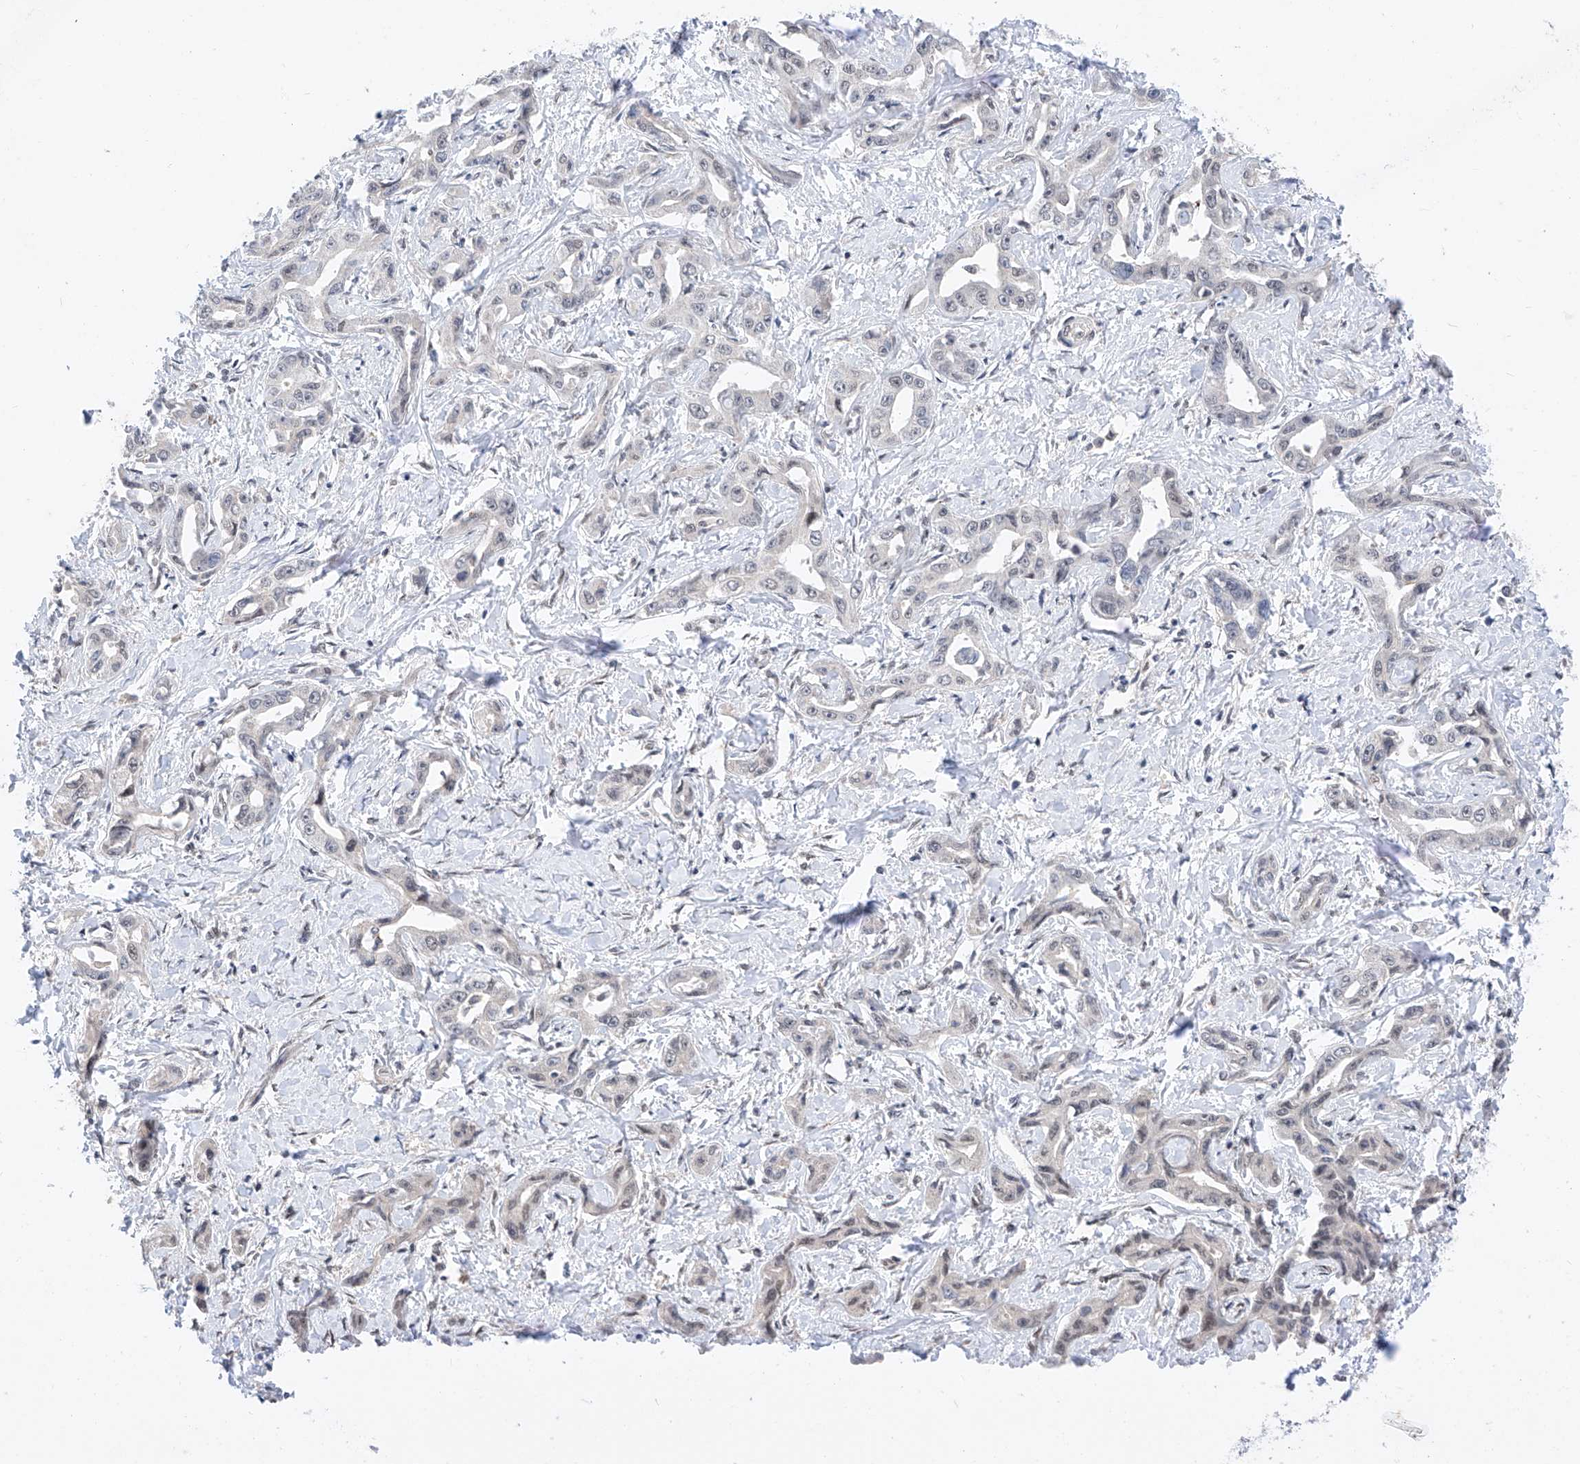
{"staining": {"intensity": "weak", "quantity": "<25%", "location": "nuclear"}, "tissue": "liver cancer", "cell_type": "Tumor cells", "image_type": "cancer", "snomed": [{"axis": "morphology", "description": "Cholangiocarcinoma"}, {"axis": "topography", "description": "Liver"}], "caption": "The photomicrograph reveals no significant positivity in tumor cells of liver cancer.", "gene": "KCNJ1", "patient": {"sex": "male", "age": 59}}